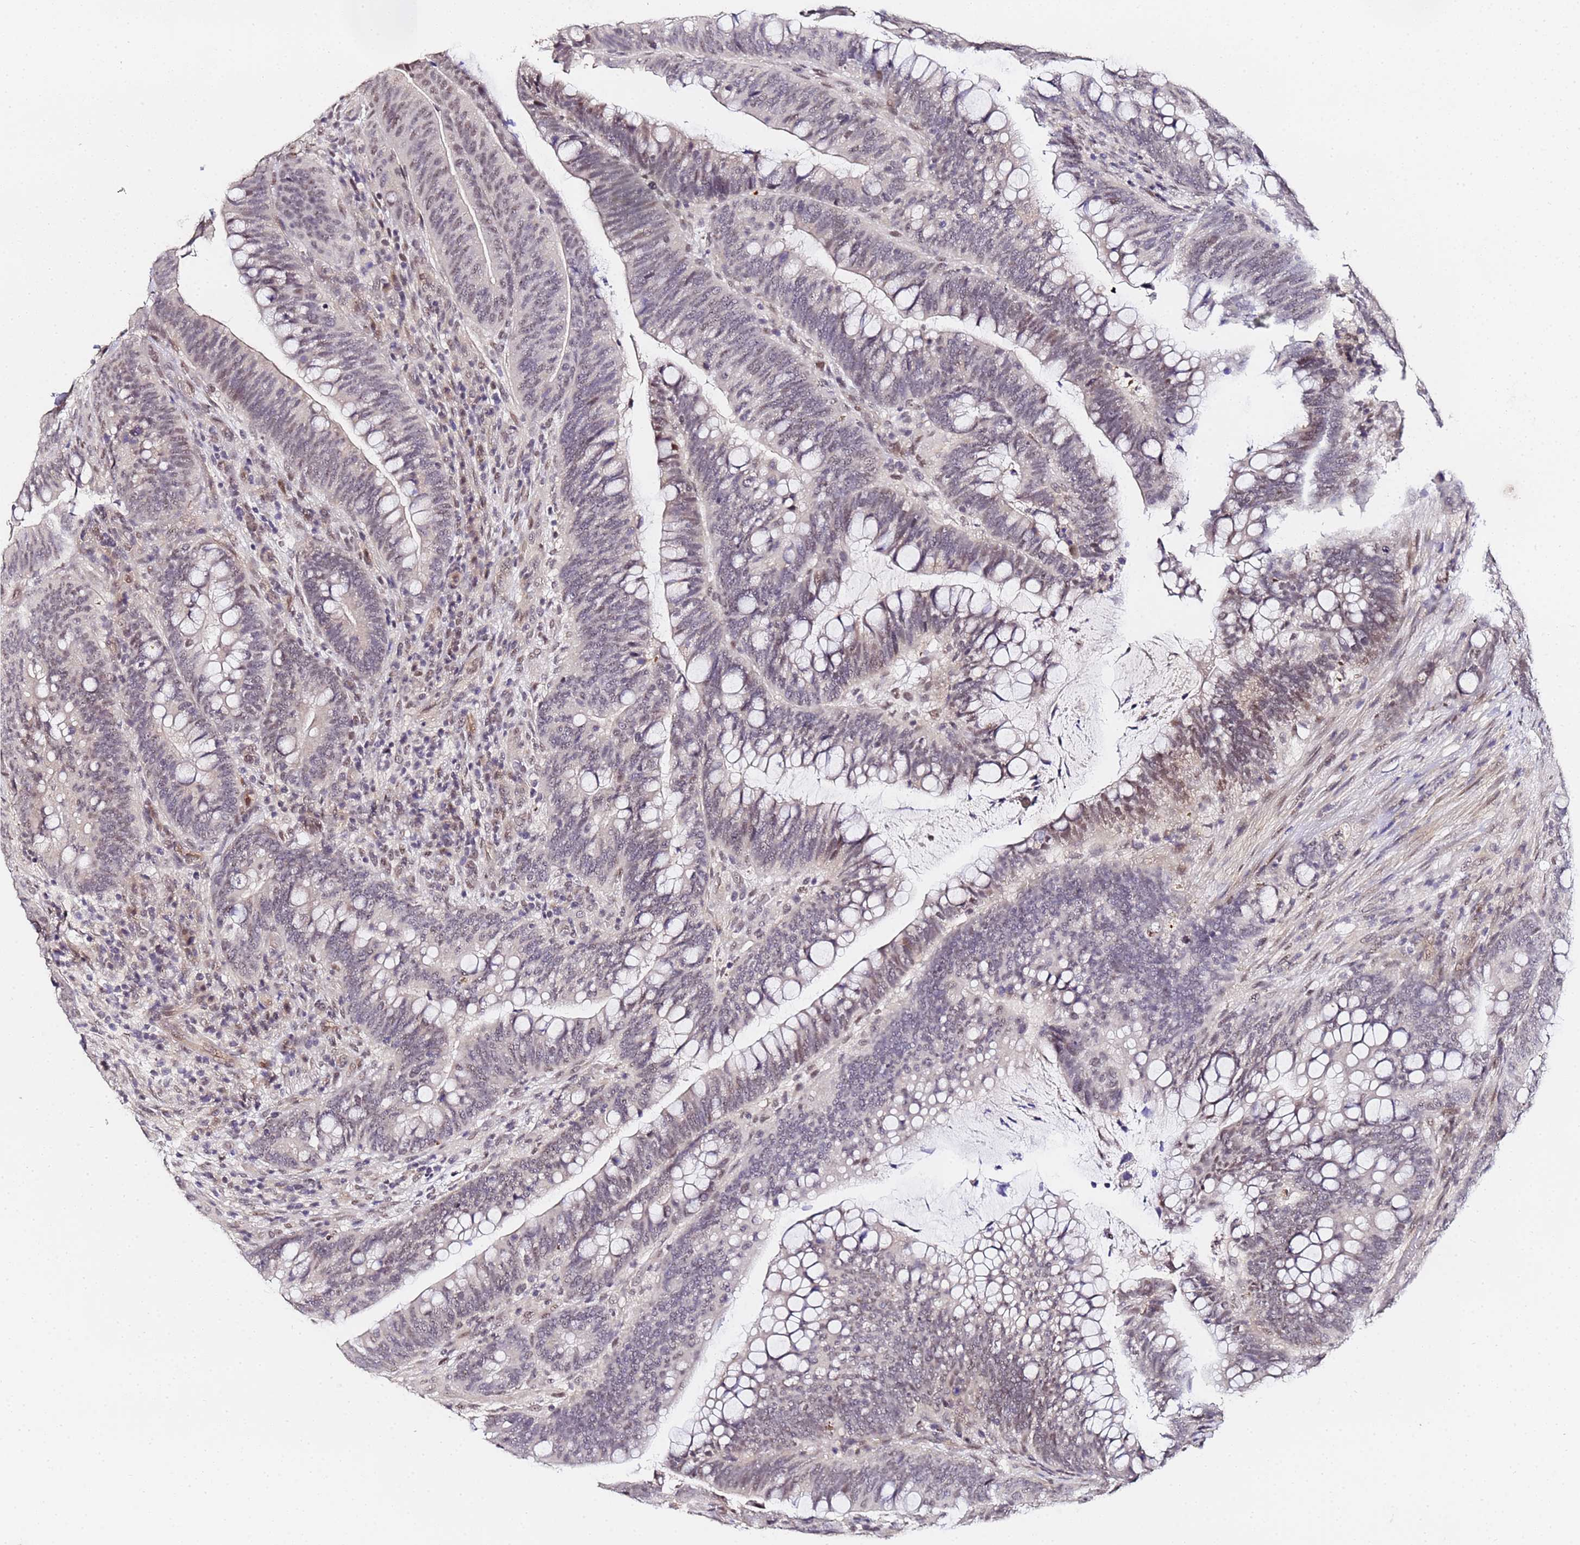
{"staining": {"intensity": "weak", "quantity": "<25%", "location": "nuclear"}, "tissue": "colorectal cancer", "cell_type": "Tumor cells", "image_type": "cancer", "snomed": [{"axis": "morphology", "description": "Adenocarcinoma, NOS"}, {"axis": "topography", "description": "Colon"}], "caption": "IHC histopathology image of neoplastic tissue: colorectal cancer (adenocarcinoma) stained with DAB (3,3'-diaminobenzidine) exhibits no significant protein expression in tumor cells.", "gene": "LSM3", "patient": {"sex": "female", "age": 66}}